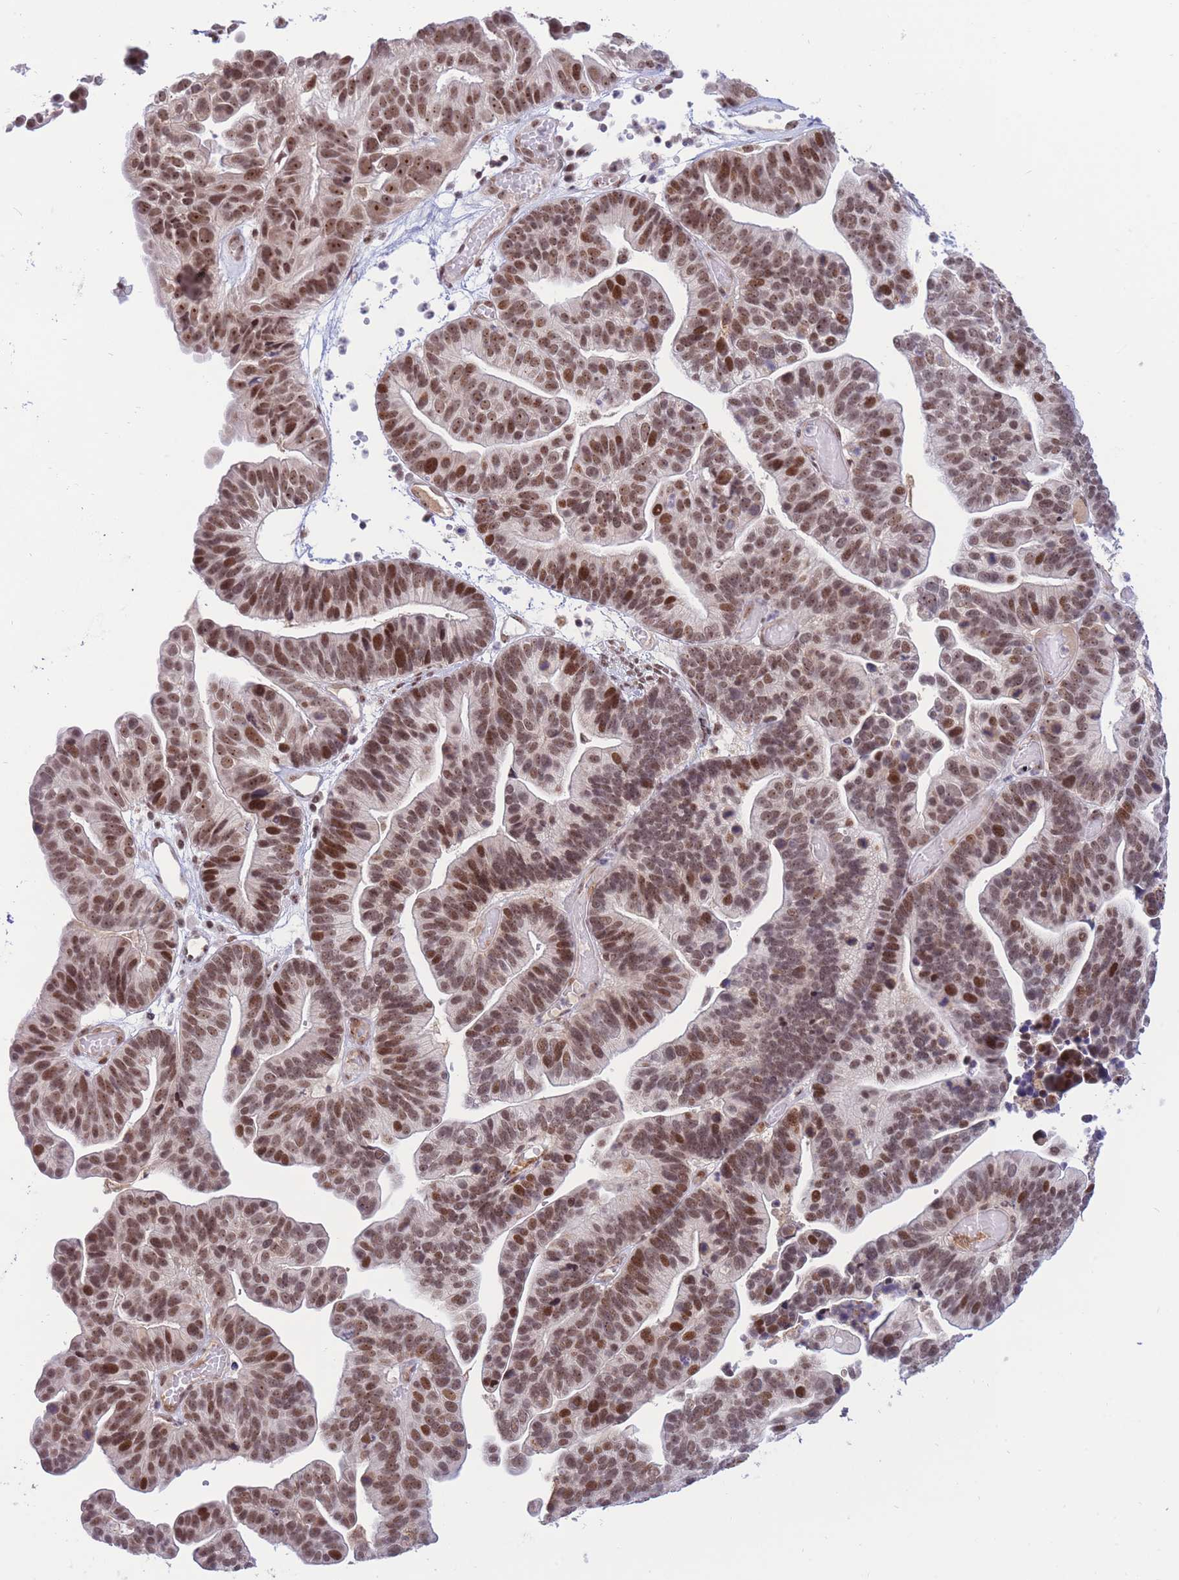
{"staining": {"intensity": "moderate", "quantity": ">75%", "location": "nuclear"}, "tissue": "ovarian cancer", "cell_type": "Tumor cells", "image_type": "cancer", "snomed": [{"axis": "morphology", "description": "Cystadenocarcinoma, serous, NOS"}, {"axis": "topography", "description": "Ovary"}], "caption": "Immunohistochemical staining of serous cystadenocarcinoma (ovarian) displays medium levels of moderate nuclear protein positivity in about >75% of tumor cells. (Brightfield microscopy of DAB IHC at high magnification).", "gene": "TARBP2", "patient": {"sex": "female", "age": 56}}